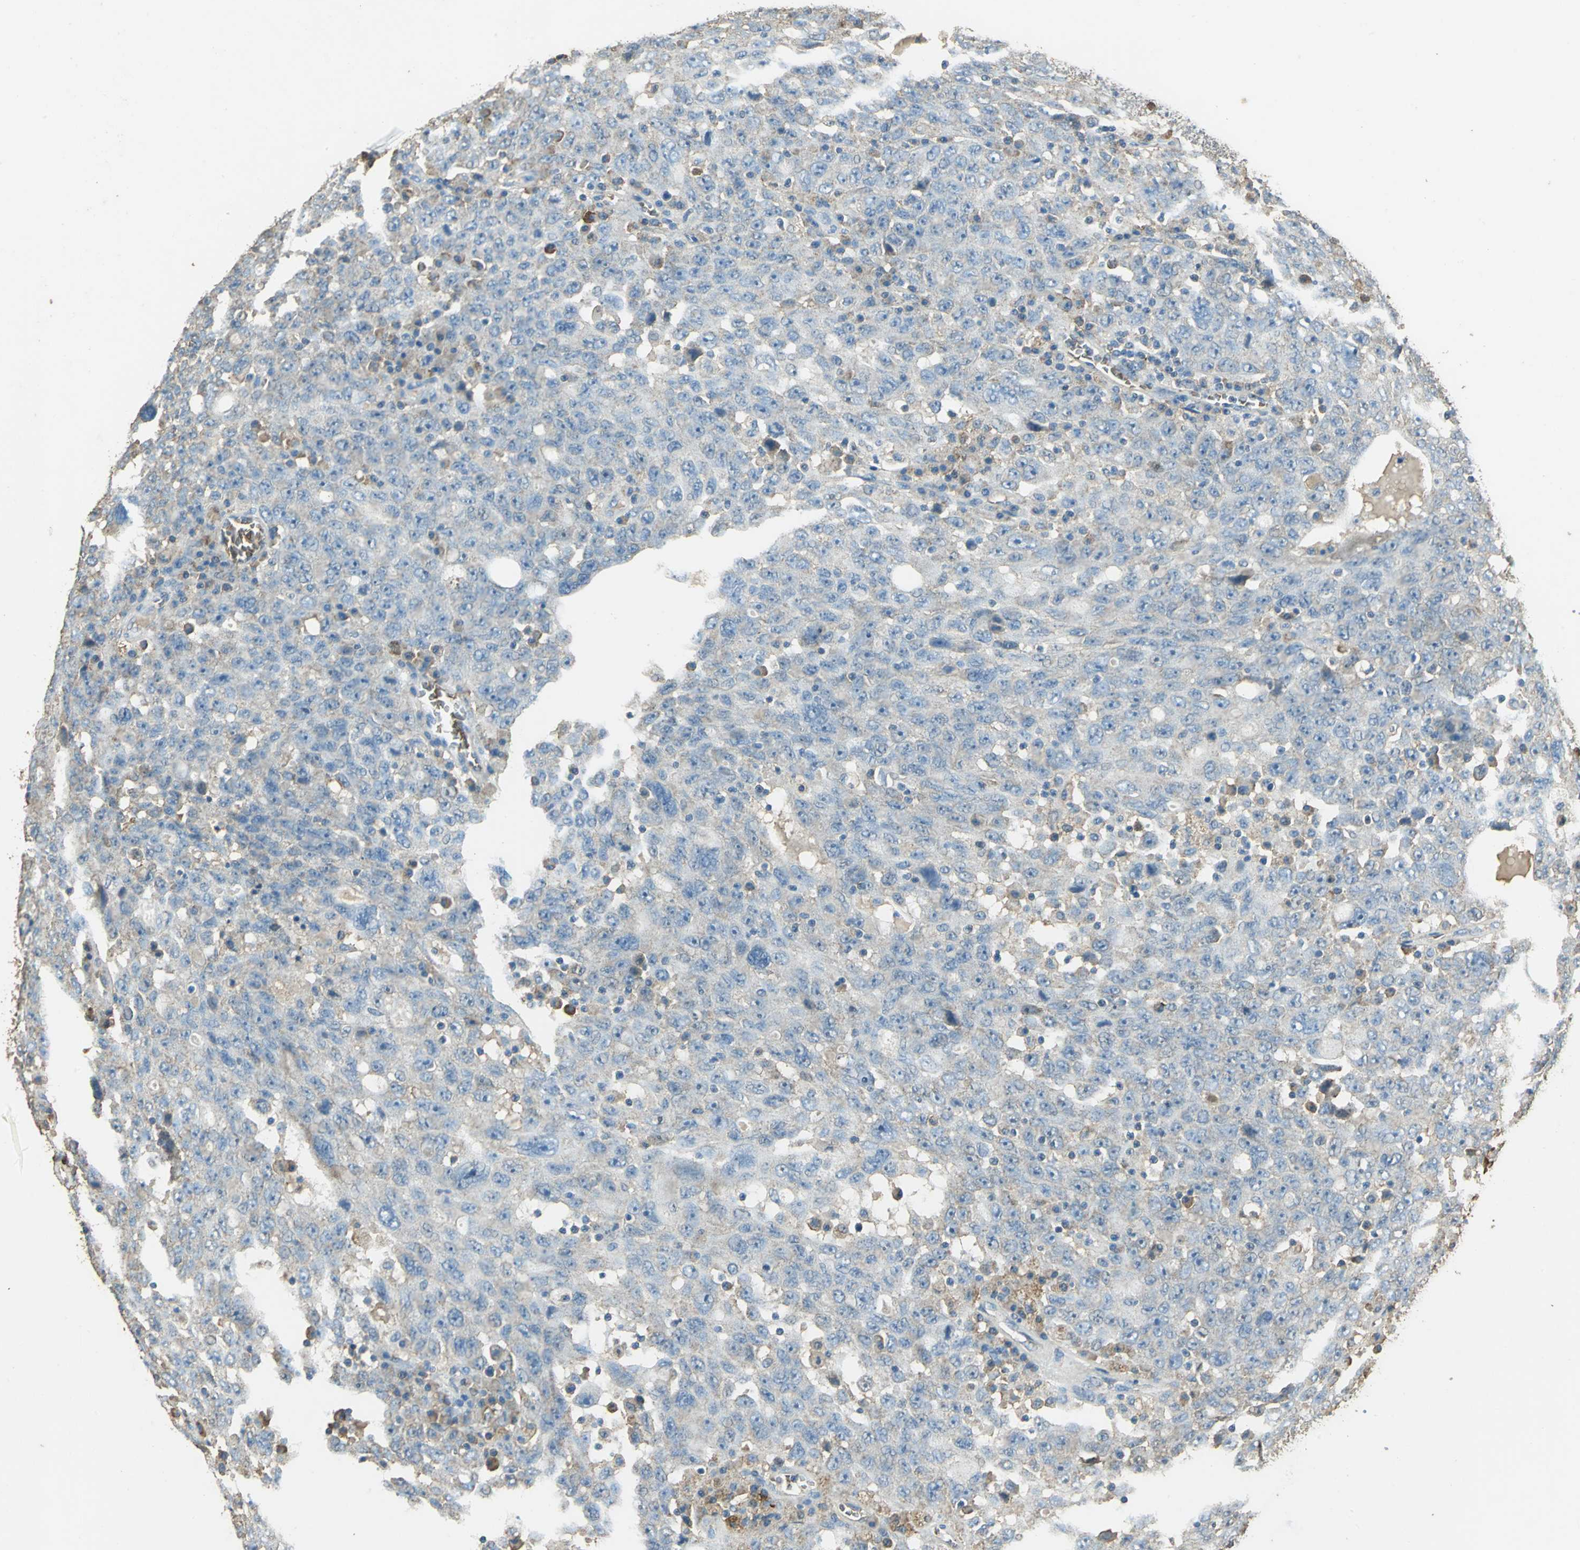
{"staining": {"intensity": "weak", "quantity": "<25%", "location": "cytoplasmic/membranous"}, "tissue": "ovarian cancer", "cell_type": "Tumor cells", "image_type": "cancer", "snomed": [{"axis": "morphology", "description": "Carcinoma, endometroid"}, {"axis": "topography", "description": "Ovary"}], "caption": "There is no significant staining in tumor cells of ovarian cancer.", "gene": "TRAPPC2", "patient": {"sex": "female", "age": 62}}